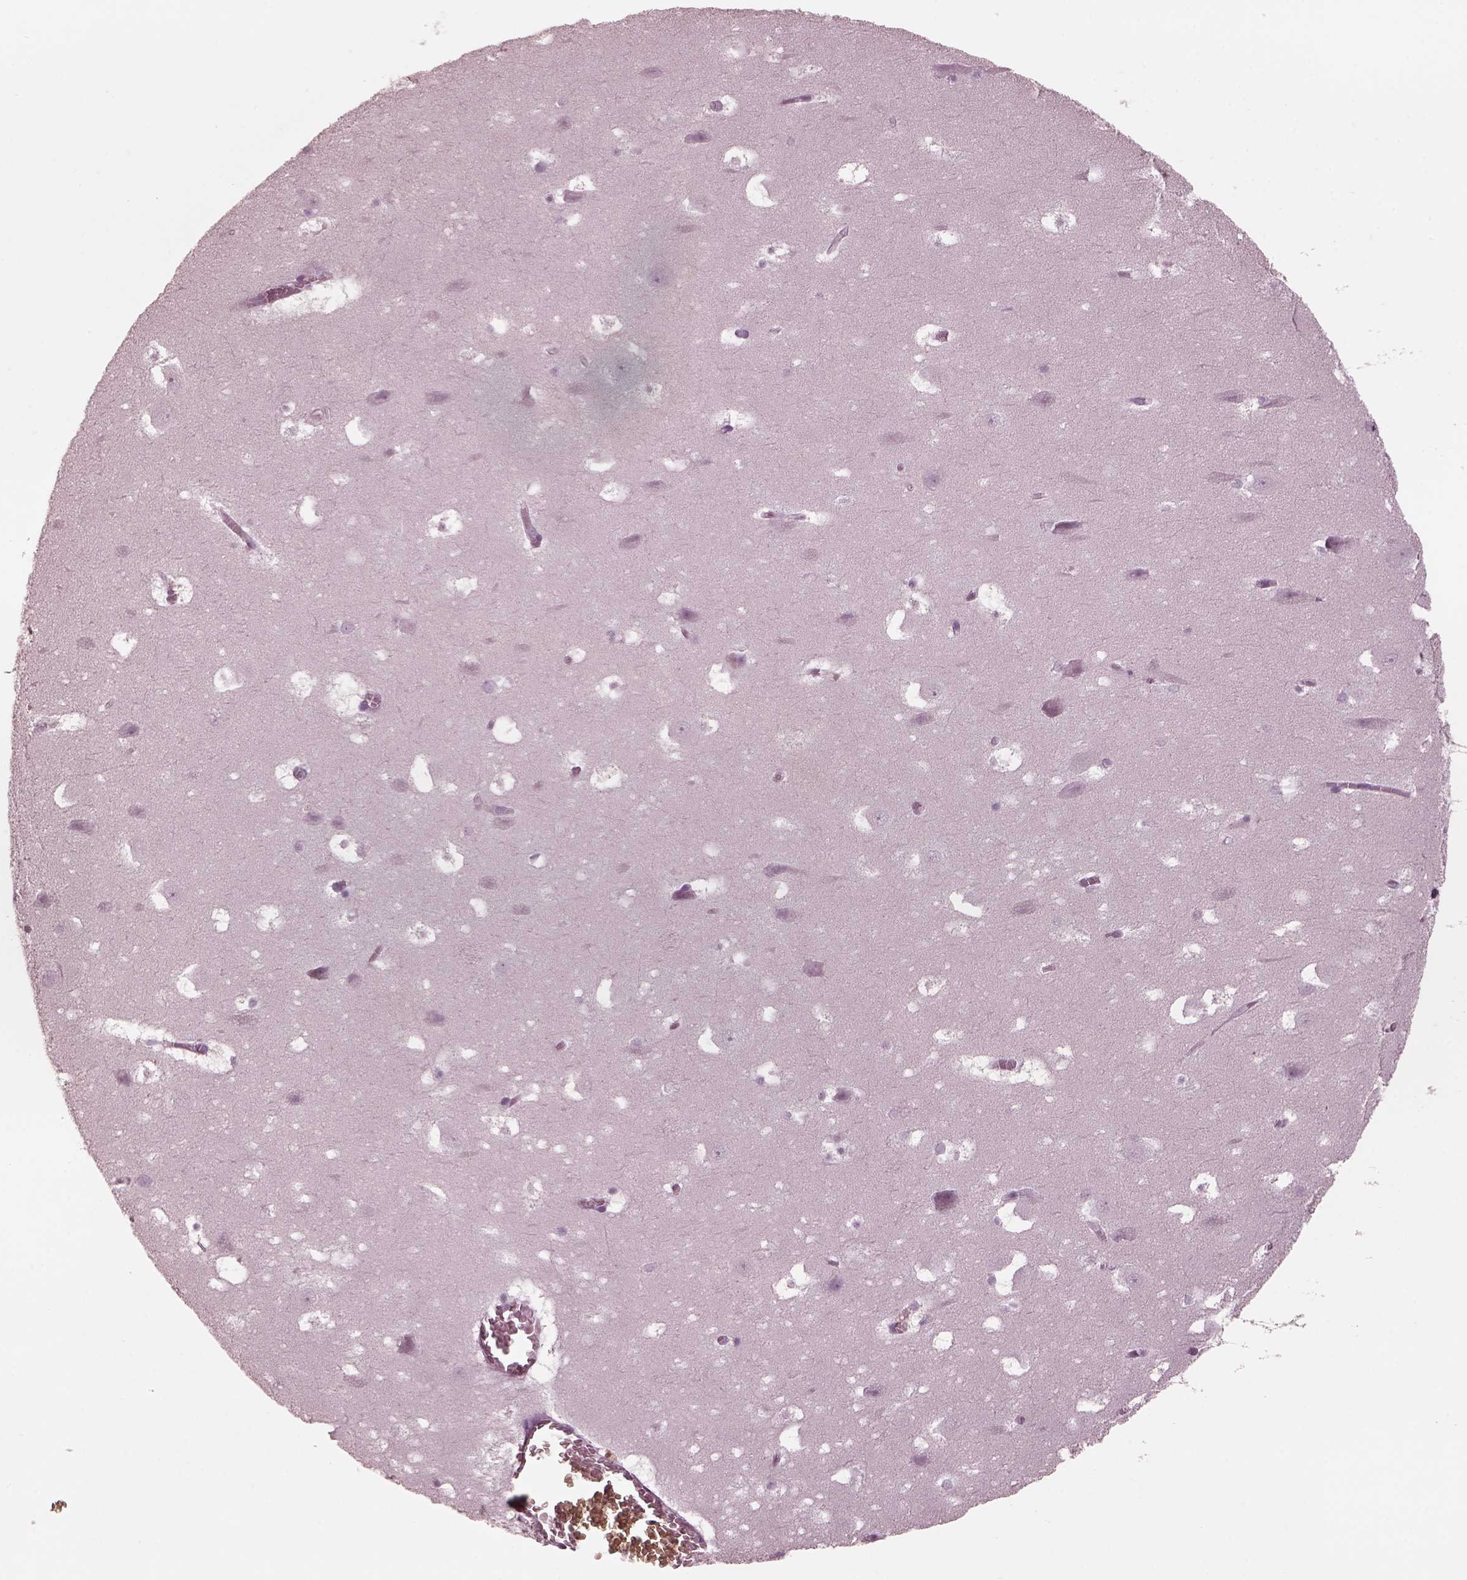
{"staining": {"intensity": "negative", "quantity": "none", "location": "none"}, "tissue": "hippocampus", "cell_type": "Glial cells", "image_type": "normal", "snomed": [{"axis": "morphology", "description": "Normal tissue, NOS"}, {"axis": "topography", "description": "Hippocampus"}], "caption": "Immunohistochemistry micrograph of normal hippocampus: human hippocampus stained with DAB exhibits no significant protein staining in glial cells.", "gene": "CGA", "patient": {"sex": "male", "age": 45}}